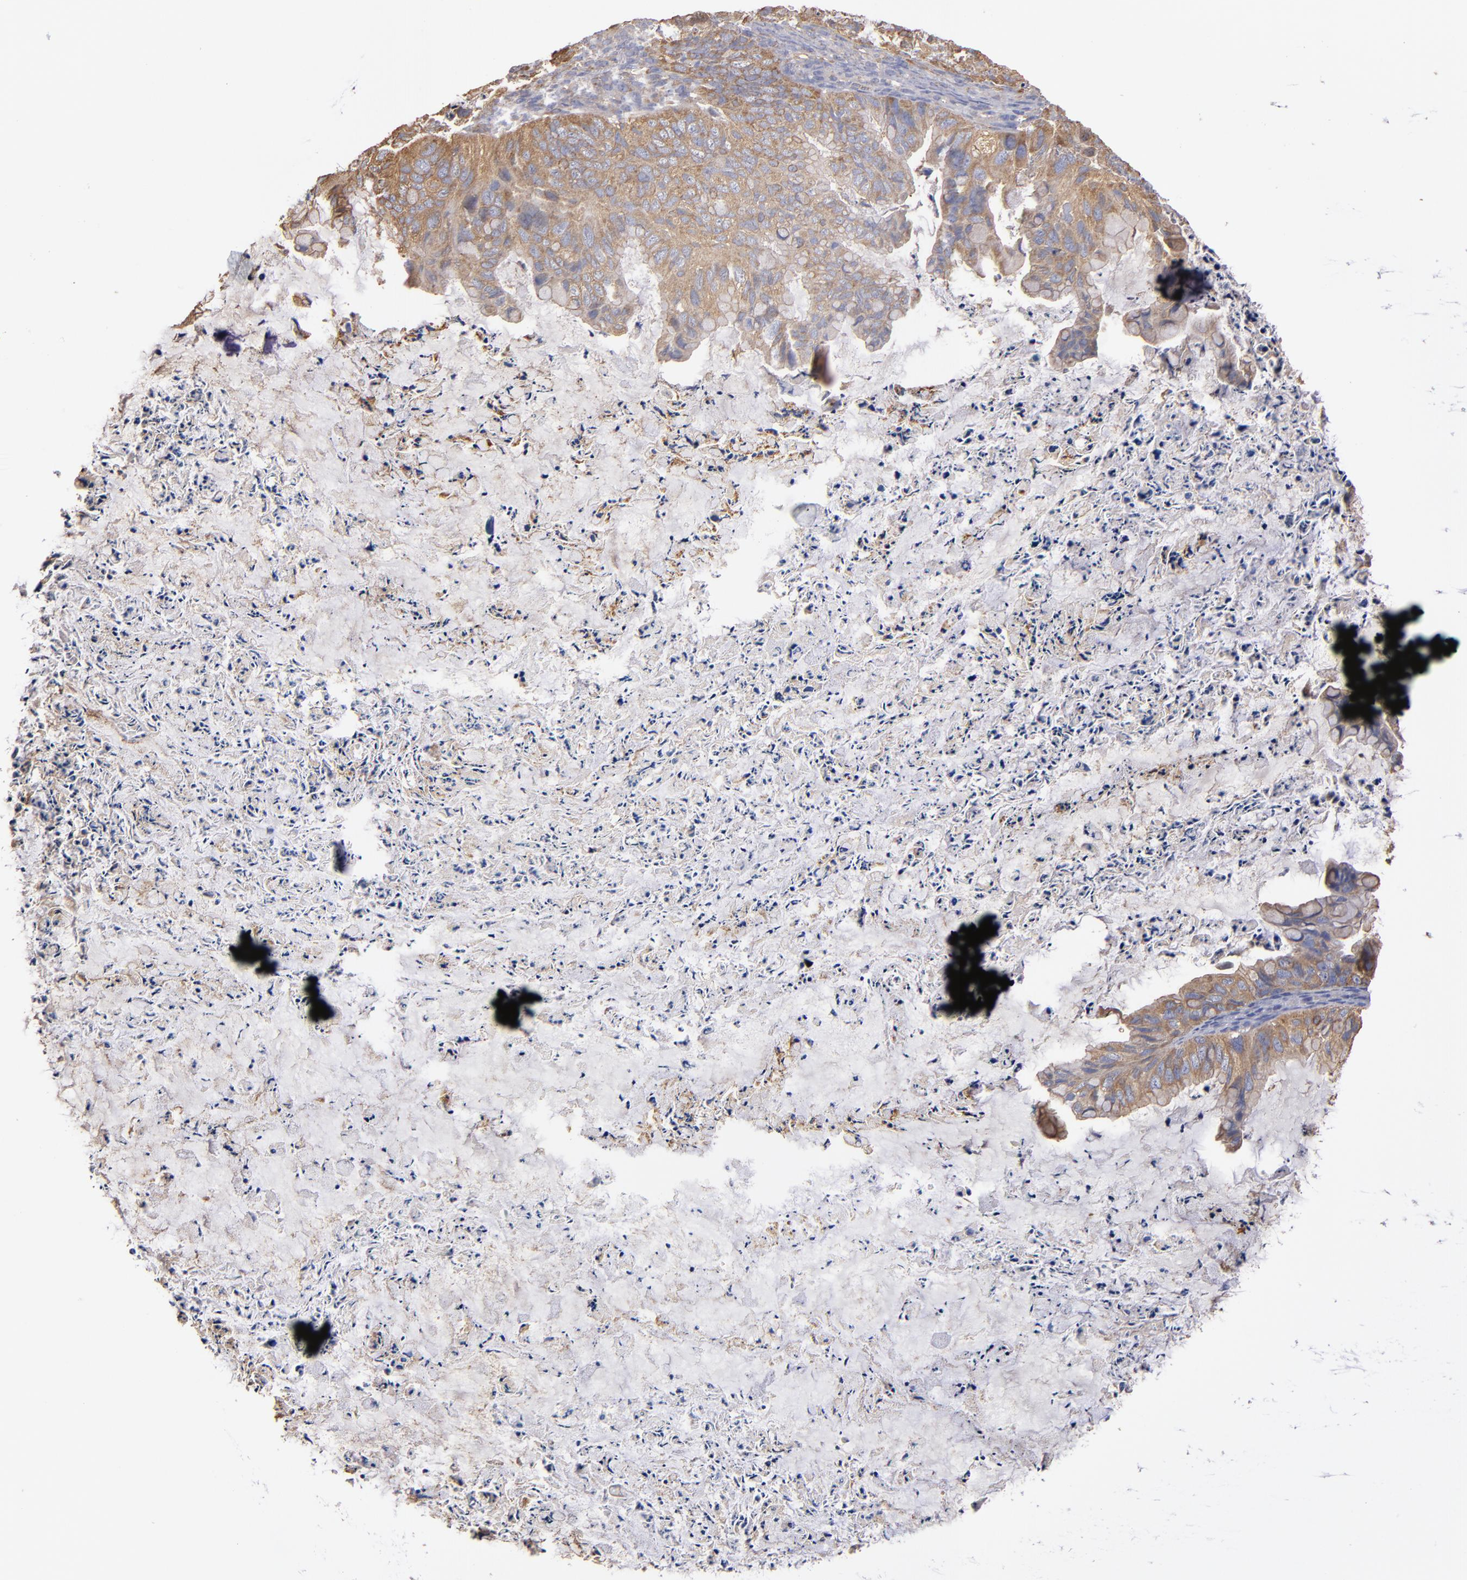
{"staining": {"intensity": "weak", "quantity": ">75%", "location": "cytoplasmic/membranous"}, "tissue": "ovarian cancer", "cell_type": "Tumor cells", "image_type": "cancer", "snomed": [{"axis": "morphology", "description": "Cystadenocarcinoma, mucinous, NOS"}, {"axis": "topography", "description": "Ovary"}], "caption": "Immunohistochemical staining of human ovarian mucinous cystadenocarcinoma displays low levels of weak cytoplasmic/membranous positivity in approximately >75% of tumor cells.", "gene": "ESYT2", "patient": {"sex": "female", "age": 36}}